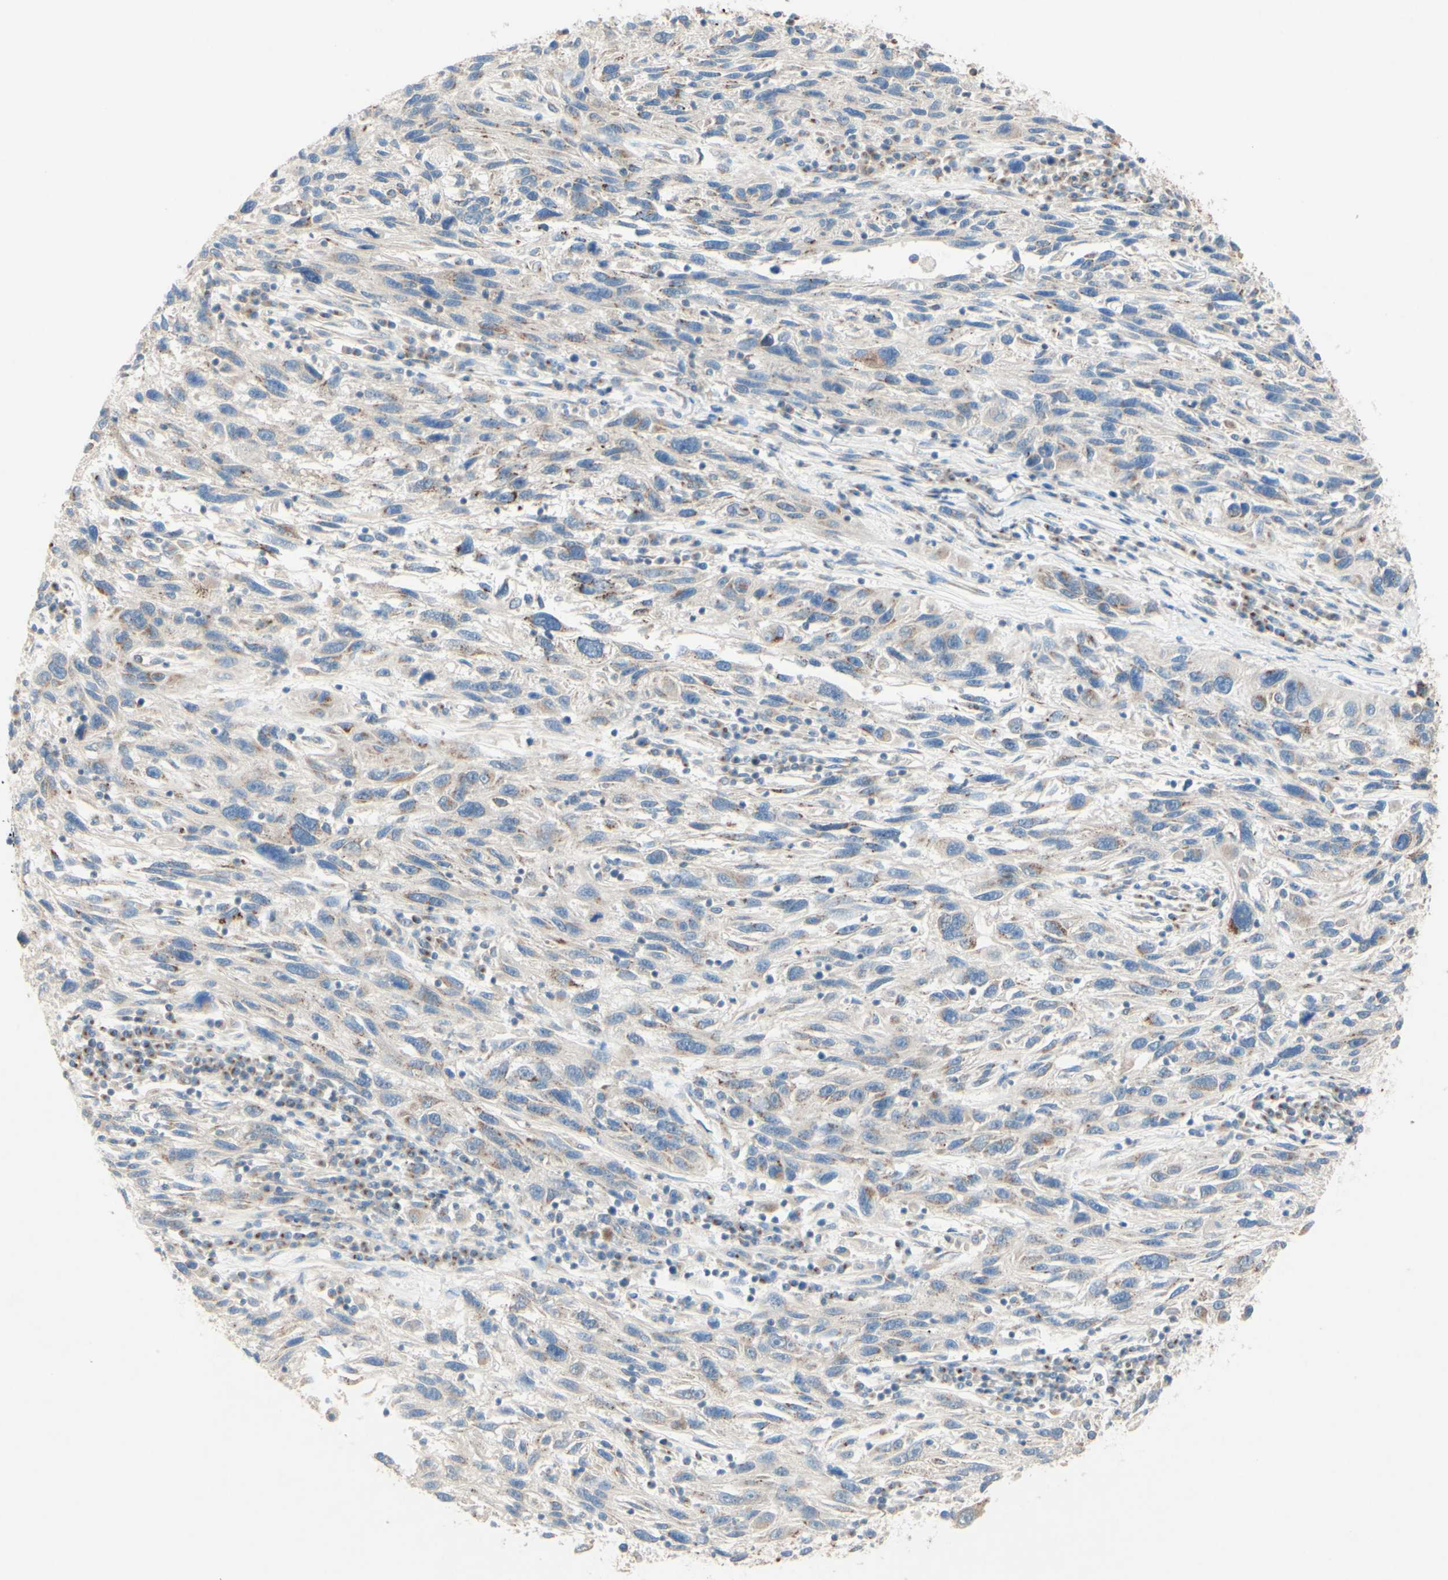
{"staining": {"intensity": "weak", "quantity": "25%-75%", "location": "cytoplasmic/membranous"}, "tissue": "melanoma", "cell_type": "Tumor cells", "image_type": "cancer", "snomed": [{"axis": "morphology", "description": "Malignant melanoma, NOS"}, {"axis": "topography", "description": "Skin"}], "caption": "Protein staining of melanoma tissue exhibits weak cytoplasmic/membranous staining in approximately 25%-75% of tumor cells.", "gene": "MTM1", "patient": {"sex": "male", "age": 53}}